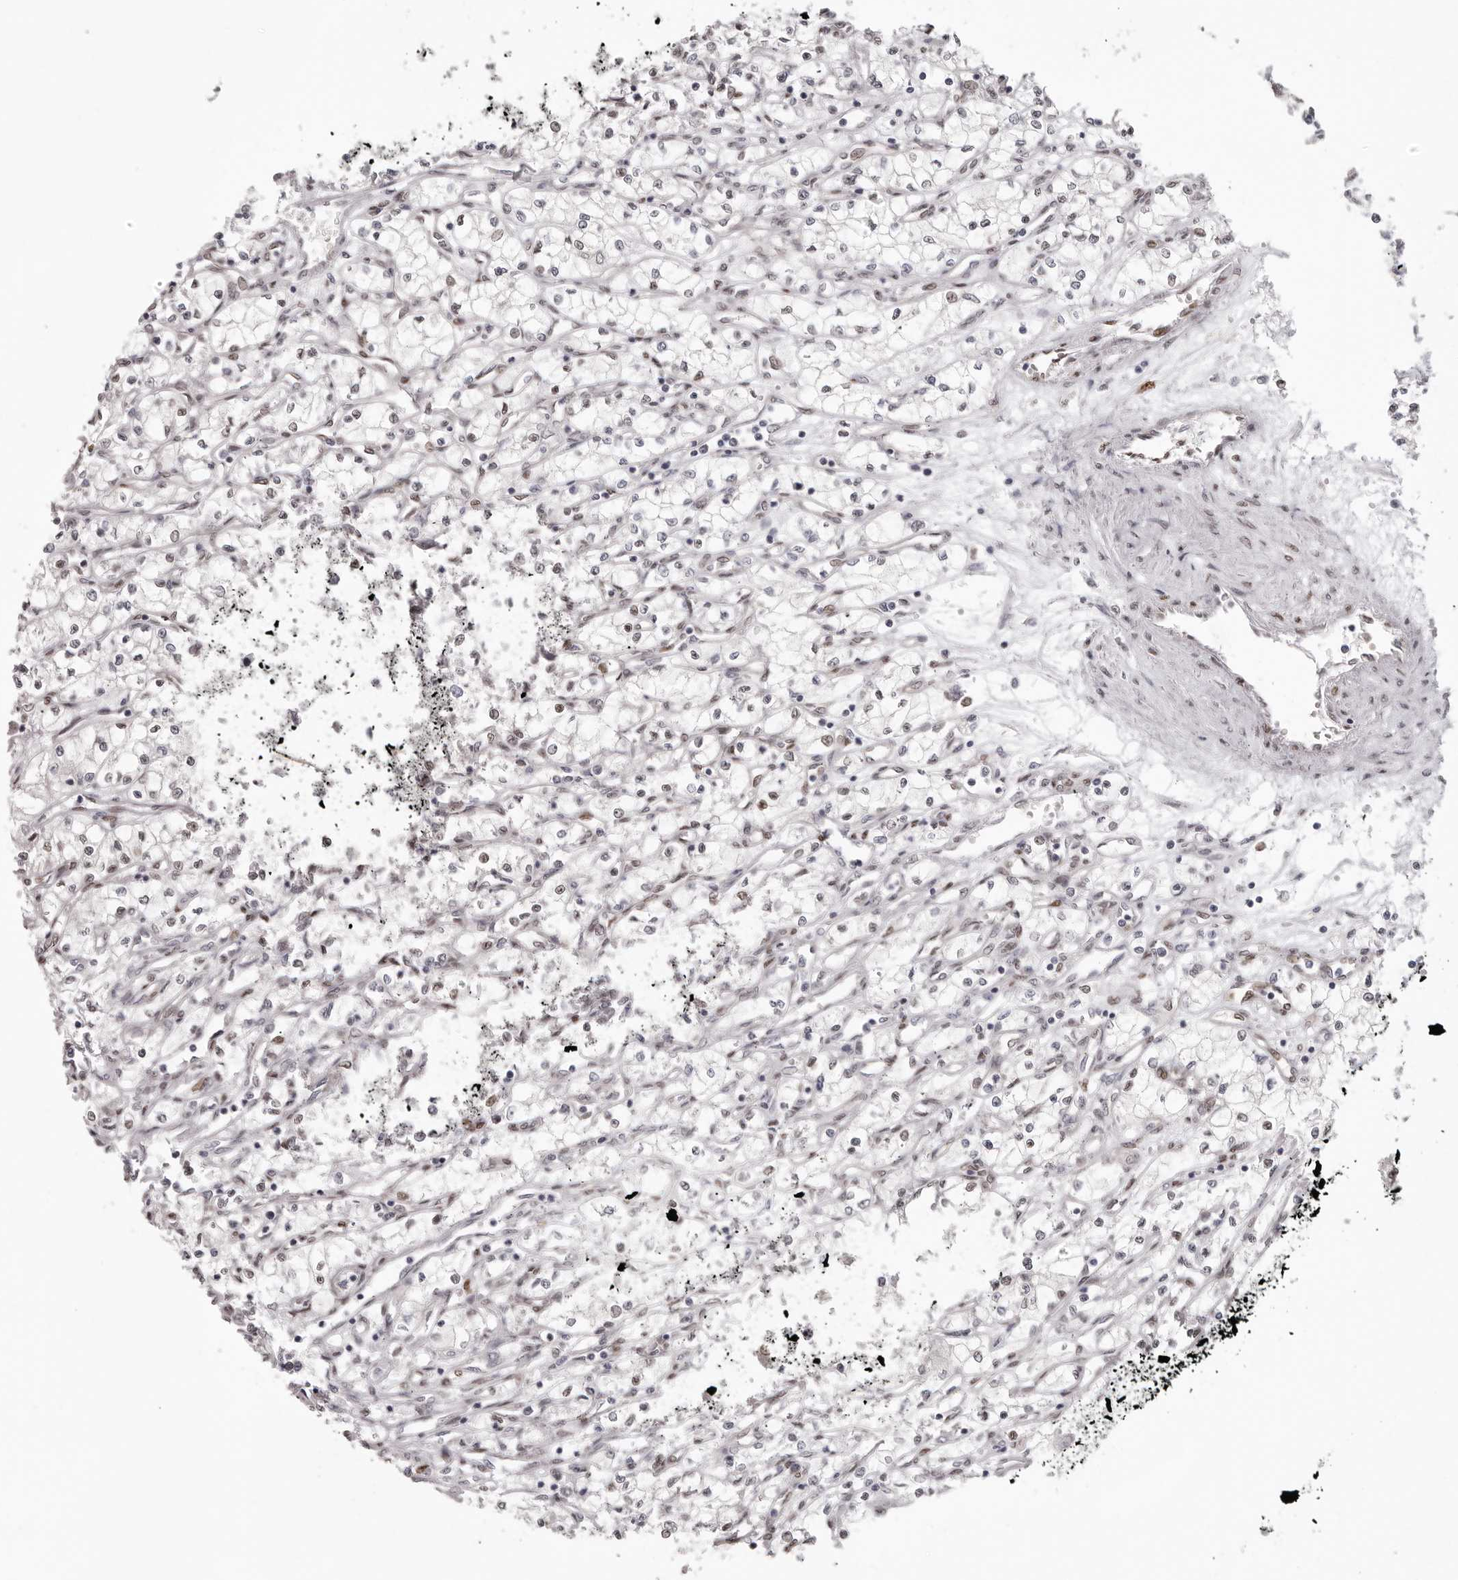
{"staining": {"intensity": "weak", "quantity": "25%-75%", "location": "nuclear"}, "tissue": "renal cancer", "cell_type": "Tumor cells", "image_type": "cancer", "snomed": [{"axis": "morphology", "description": "Adenocarcinoma, NOS"}, {"axis": "topography", "description": "Kidney"}], "caption": "A histopathology image of renal cancer stained for a protein exhibits weak nuclear brown staining in tumor cells.", "gene": "SRP19", "patient": {"sex": "male", "age": 59}}